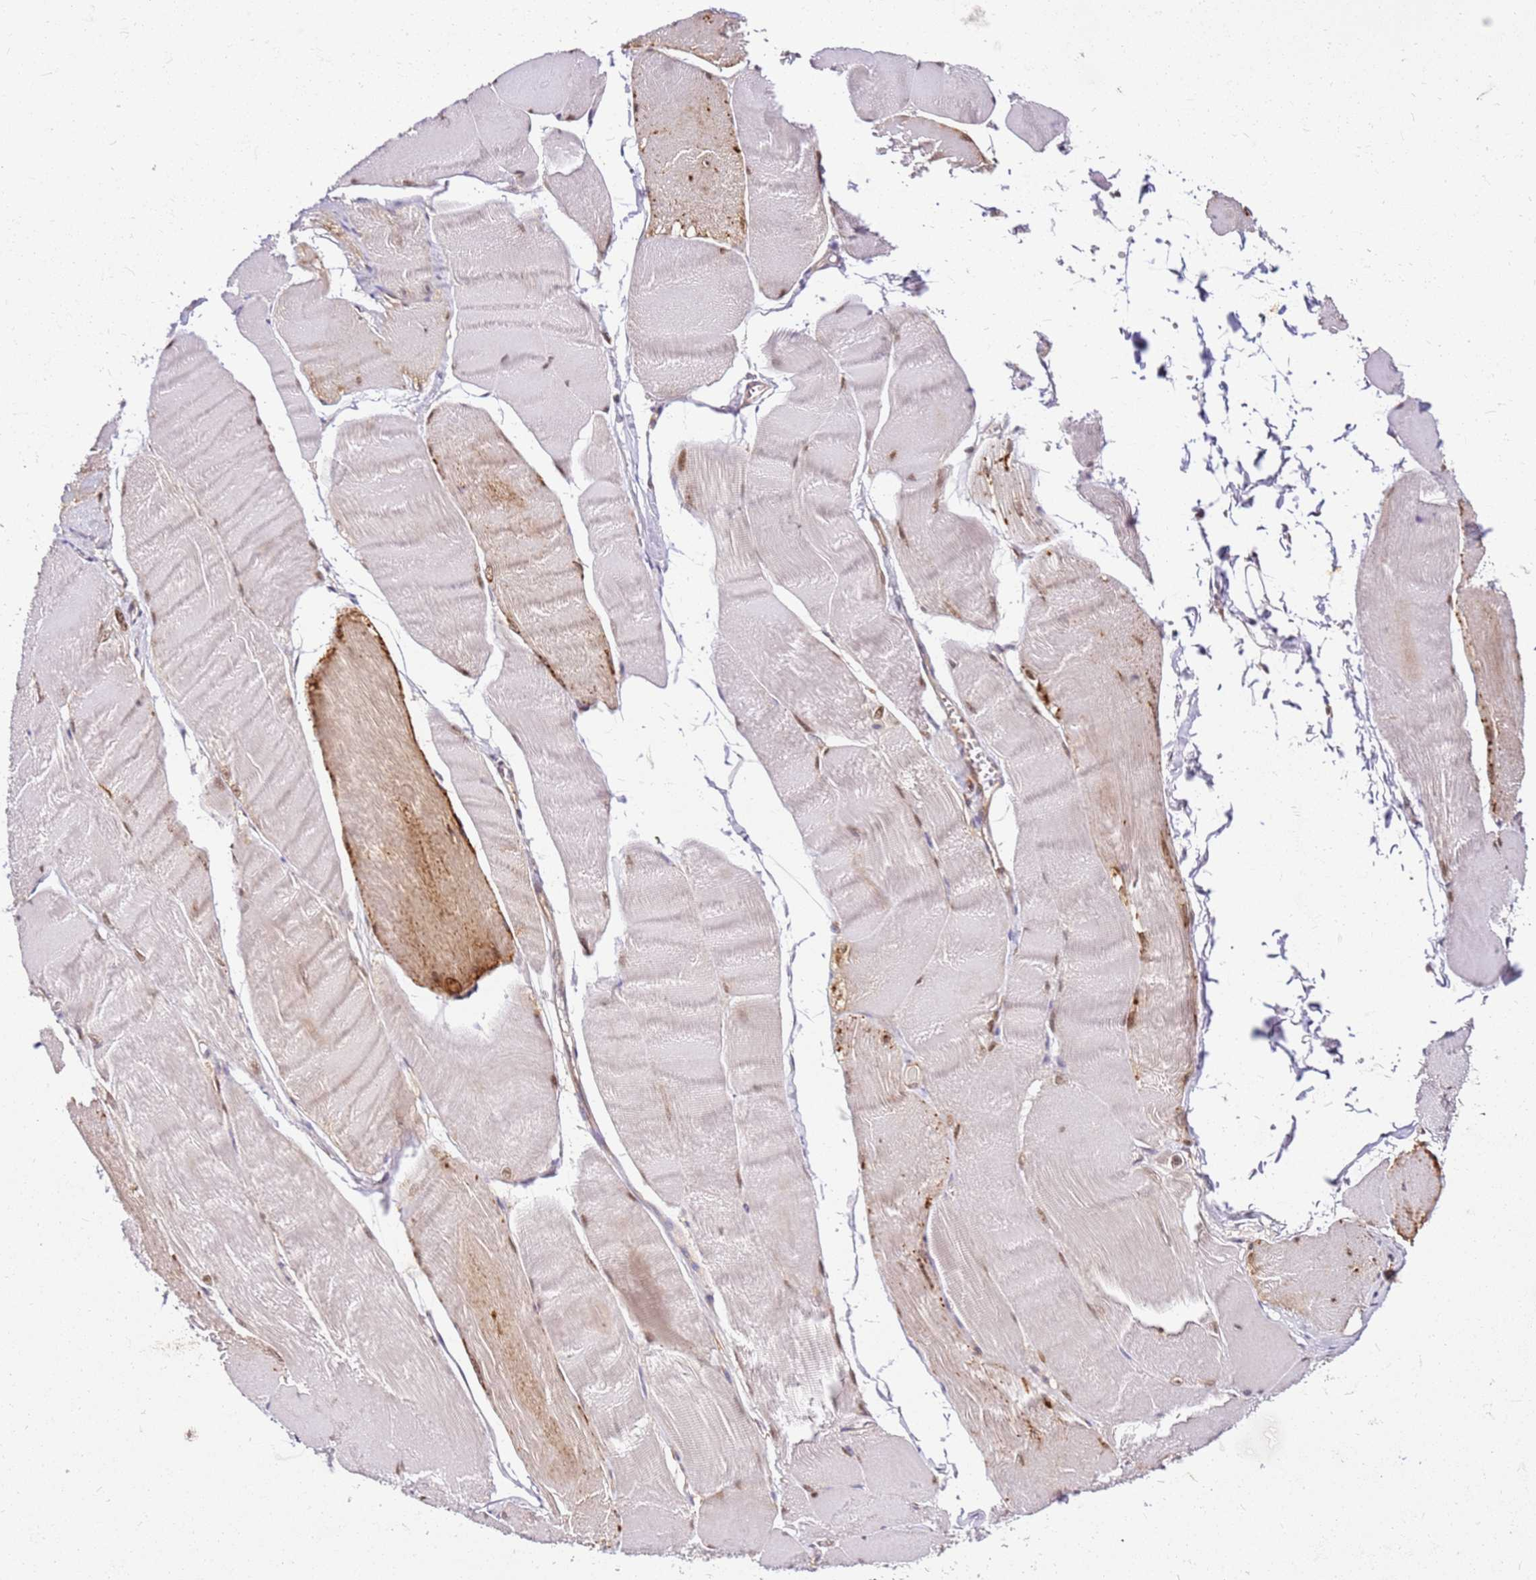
{"staining": {"intensity": "weak", "quantity": "25%-75%", "location": "cytoplasmic/membranous"}, "tissue": "skeletal muscle", "cell_type": "Myocytes", "image_type": "normal", "snomed": [{"axis": "morphology", "description": "Normal tissue, NOS"}, {"axis": "morphology", "description": "Basal cell carcinoma"}, {"axis": "topography", "description": "Skeletal muscle"}], "caption": "A low amount of weak cytoplasmic/membranous expression is seen in about 25%-75% of myocytes in normal skeletal muscle. The protein of interest is shown in brown color, while the nuclei are stained blue.", "gene": "PIH1D1", "patient": {"sex": "female", "age": 64}}